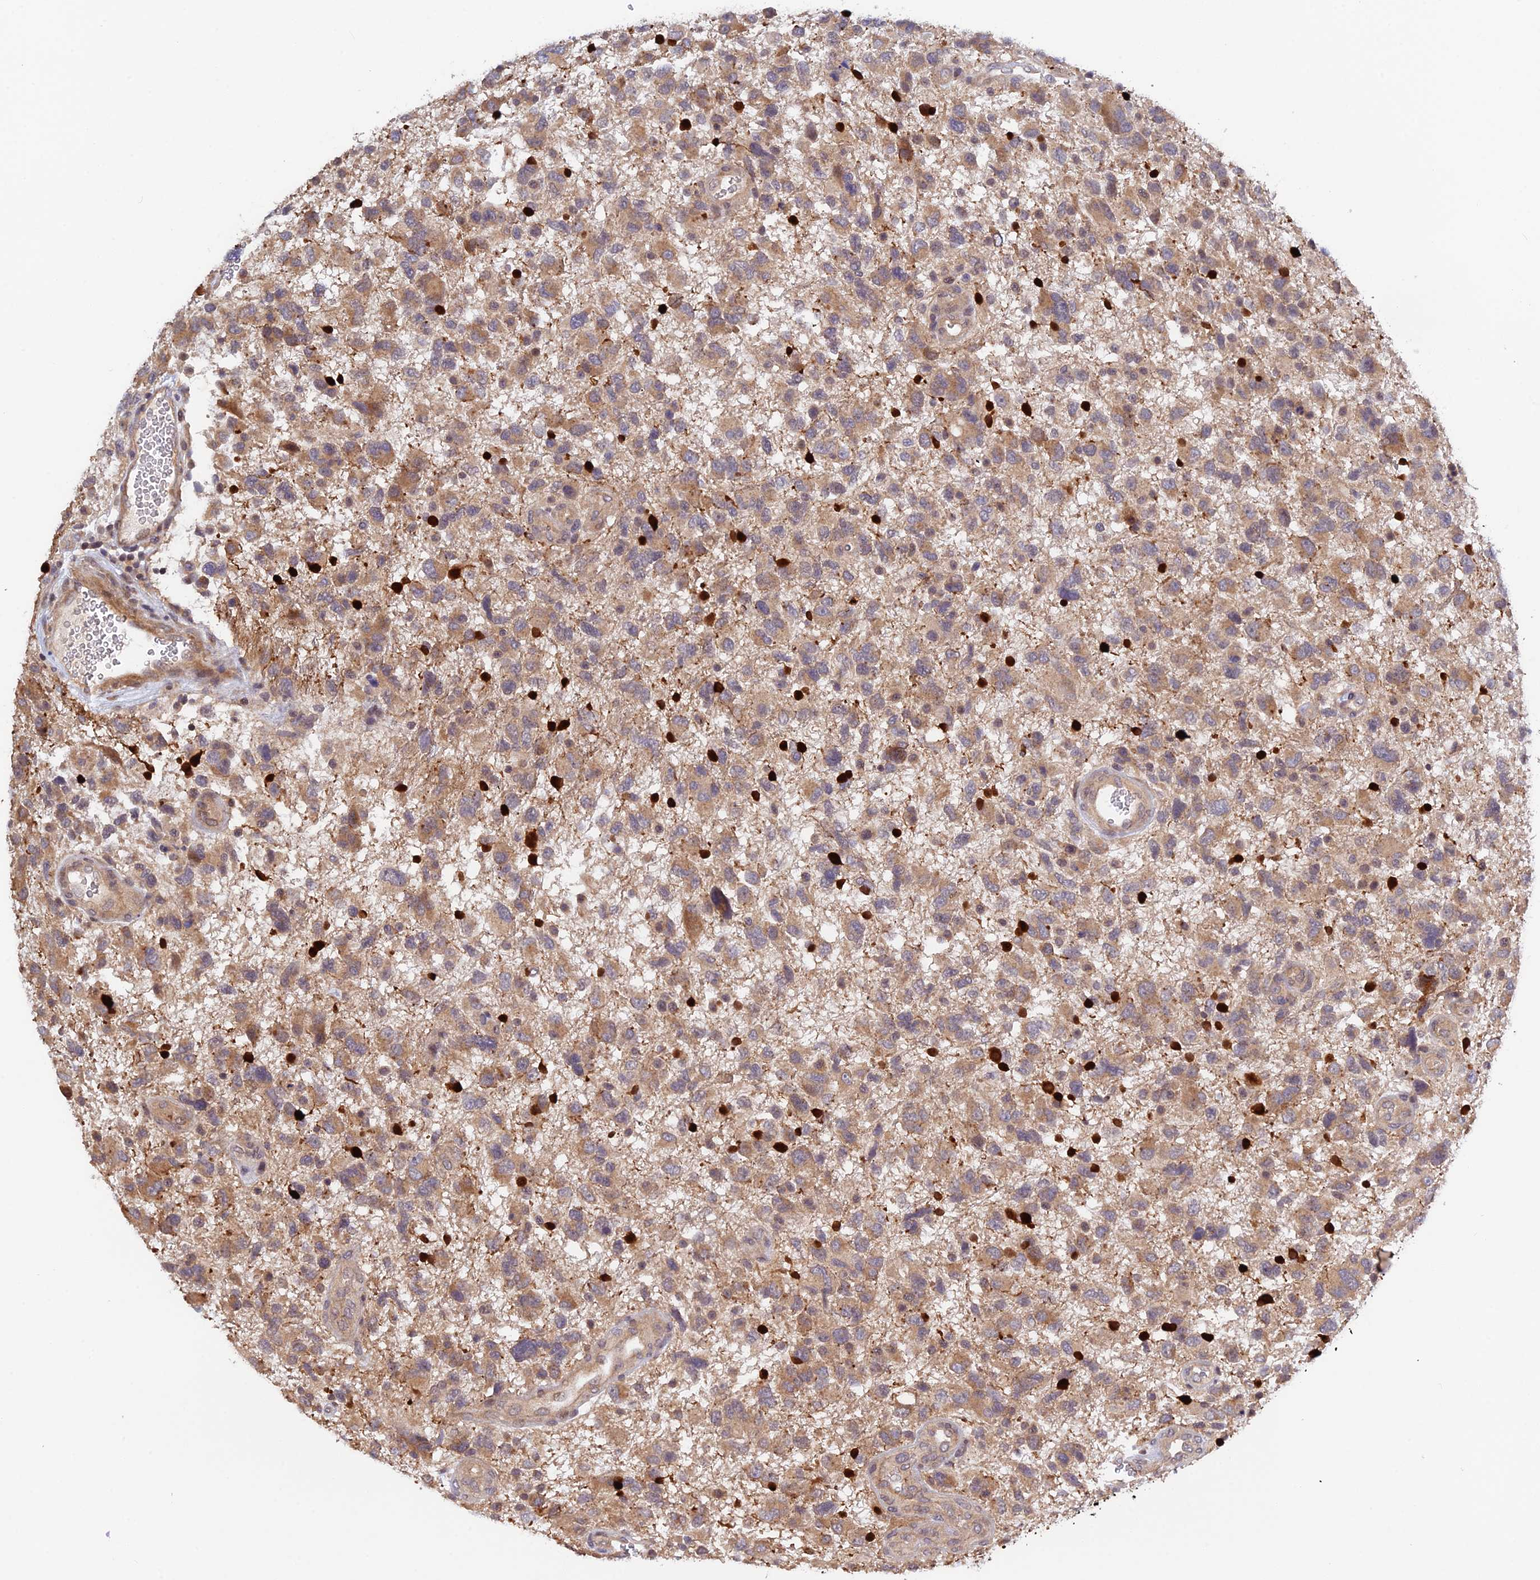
{"staining": {"intensity": "moderate", "quantity": ">75%", "location": "cytoplasmic/membranous"}, "tissue": "glioma", "cell_type": "Tumor cells", "image_type": "cancer", "snomed": [{"axis": "morphology", "description": "Glioma, malignant, High grade"}, {"axis": "topography", "description": "Brain"}], "caption": "Moderate cytoplasmic/membranous positivity for a protein is seen in about >75% of tumor cells of glioma using immunohistochemistry (IHC).", "gene": "CWH43", "patient": {"sex": "male", "age": 61}}